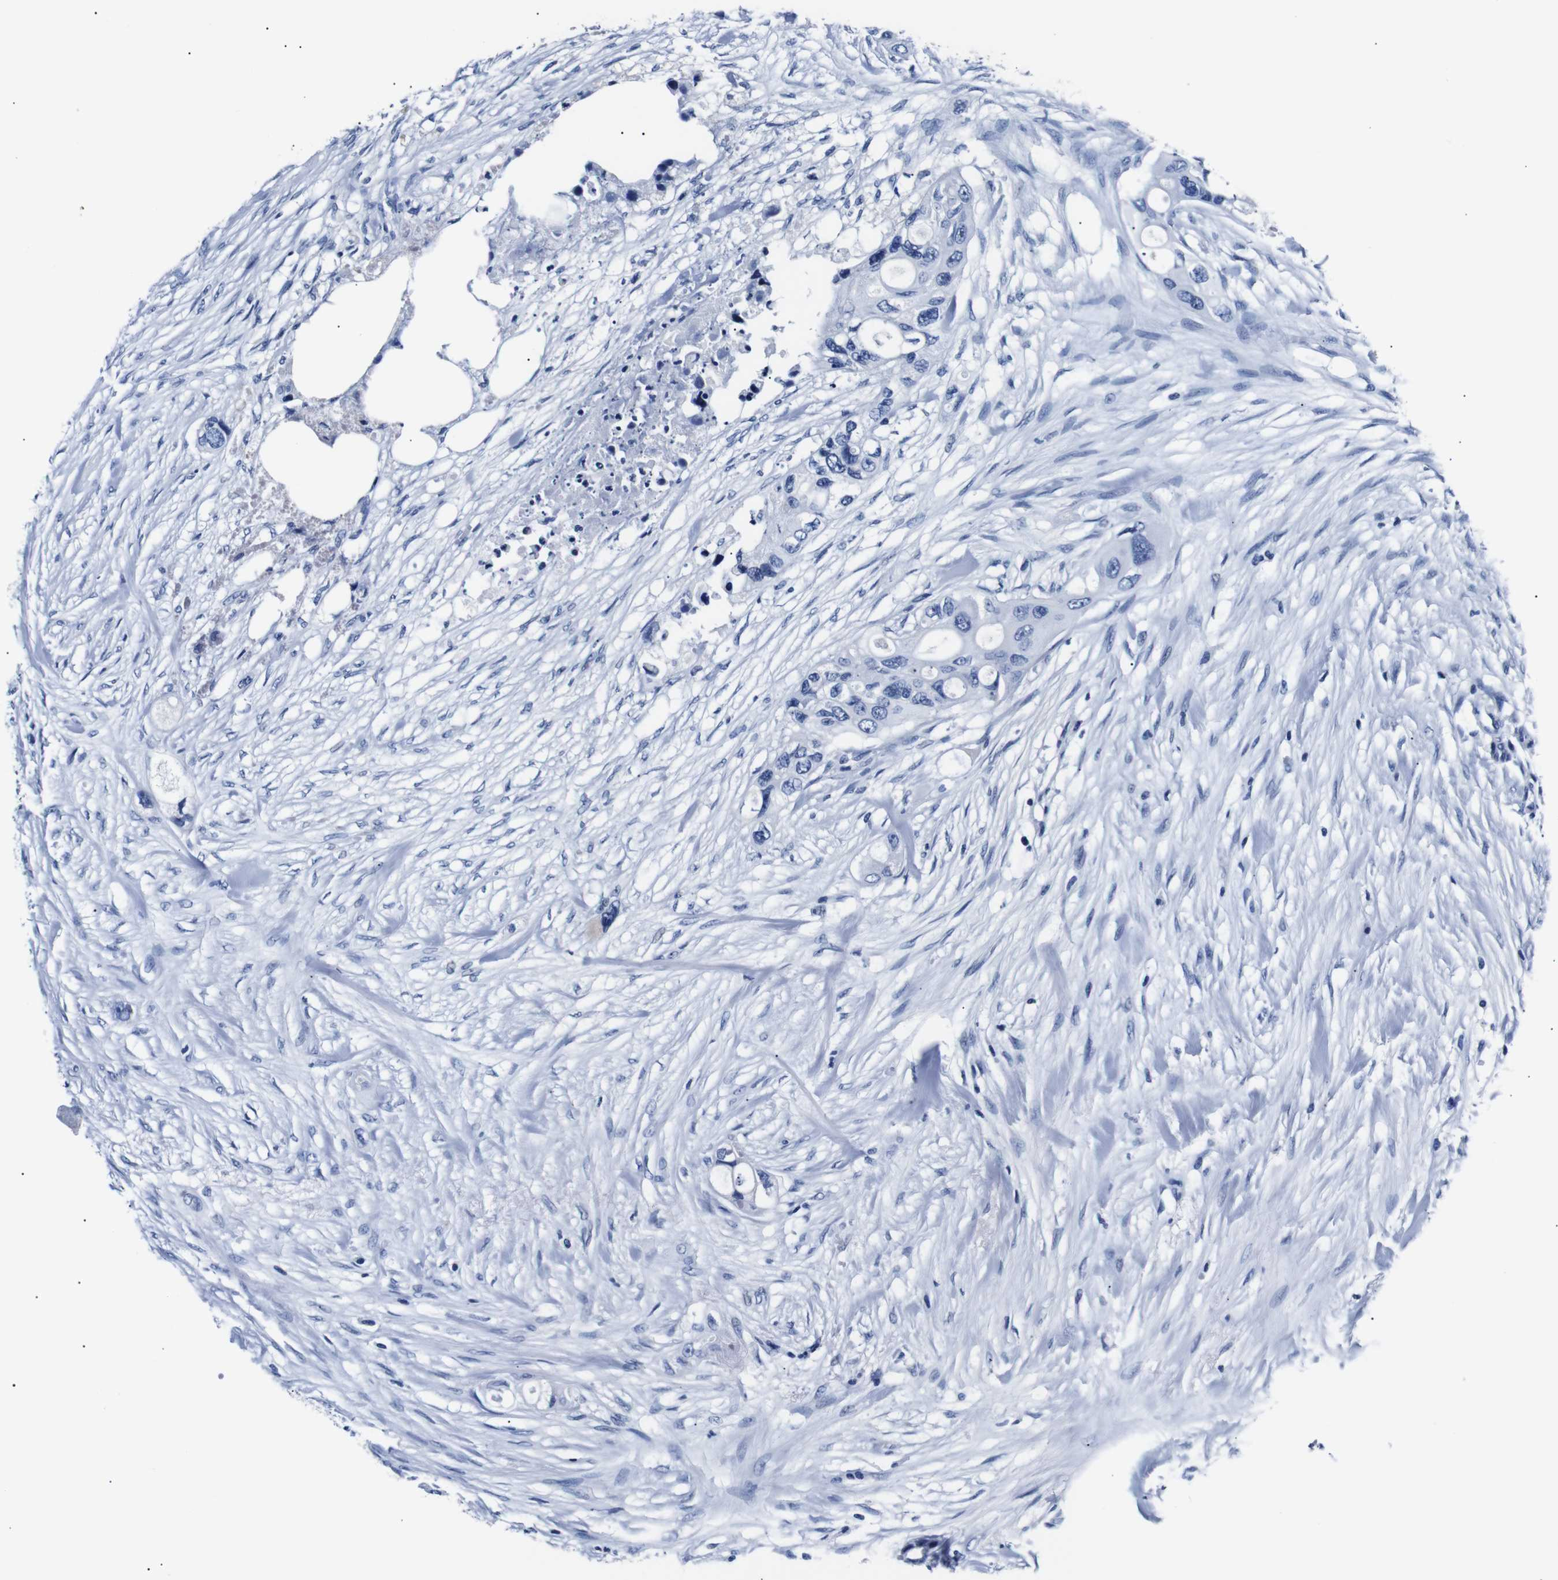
{"staining": {"intensity": "negative", "quantity": "none", "location": "none"}, "tissue": "colorectal cancer", "cell_type": "Tumor cells", "image_type": "cancer", "snomed": [{"axis": "morphology", "description": "Adenocarcinoma, NOS"}, {"axis": "topography", "description": "Colon"}], "caption": "Colorectal cancer (adenocarcinoma) stained for a protein using immunohistochemistry (IHC) reveals no positivity tumor cells.", "gene": "GAP43", "patient": {"sex": "female", "age": 57}}